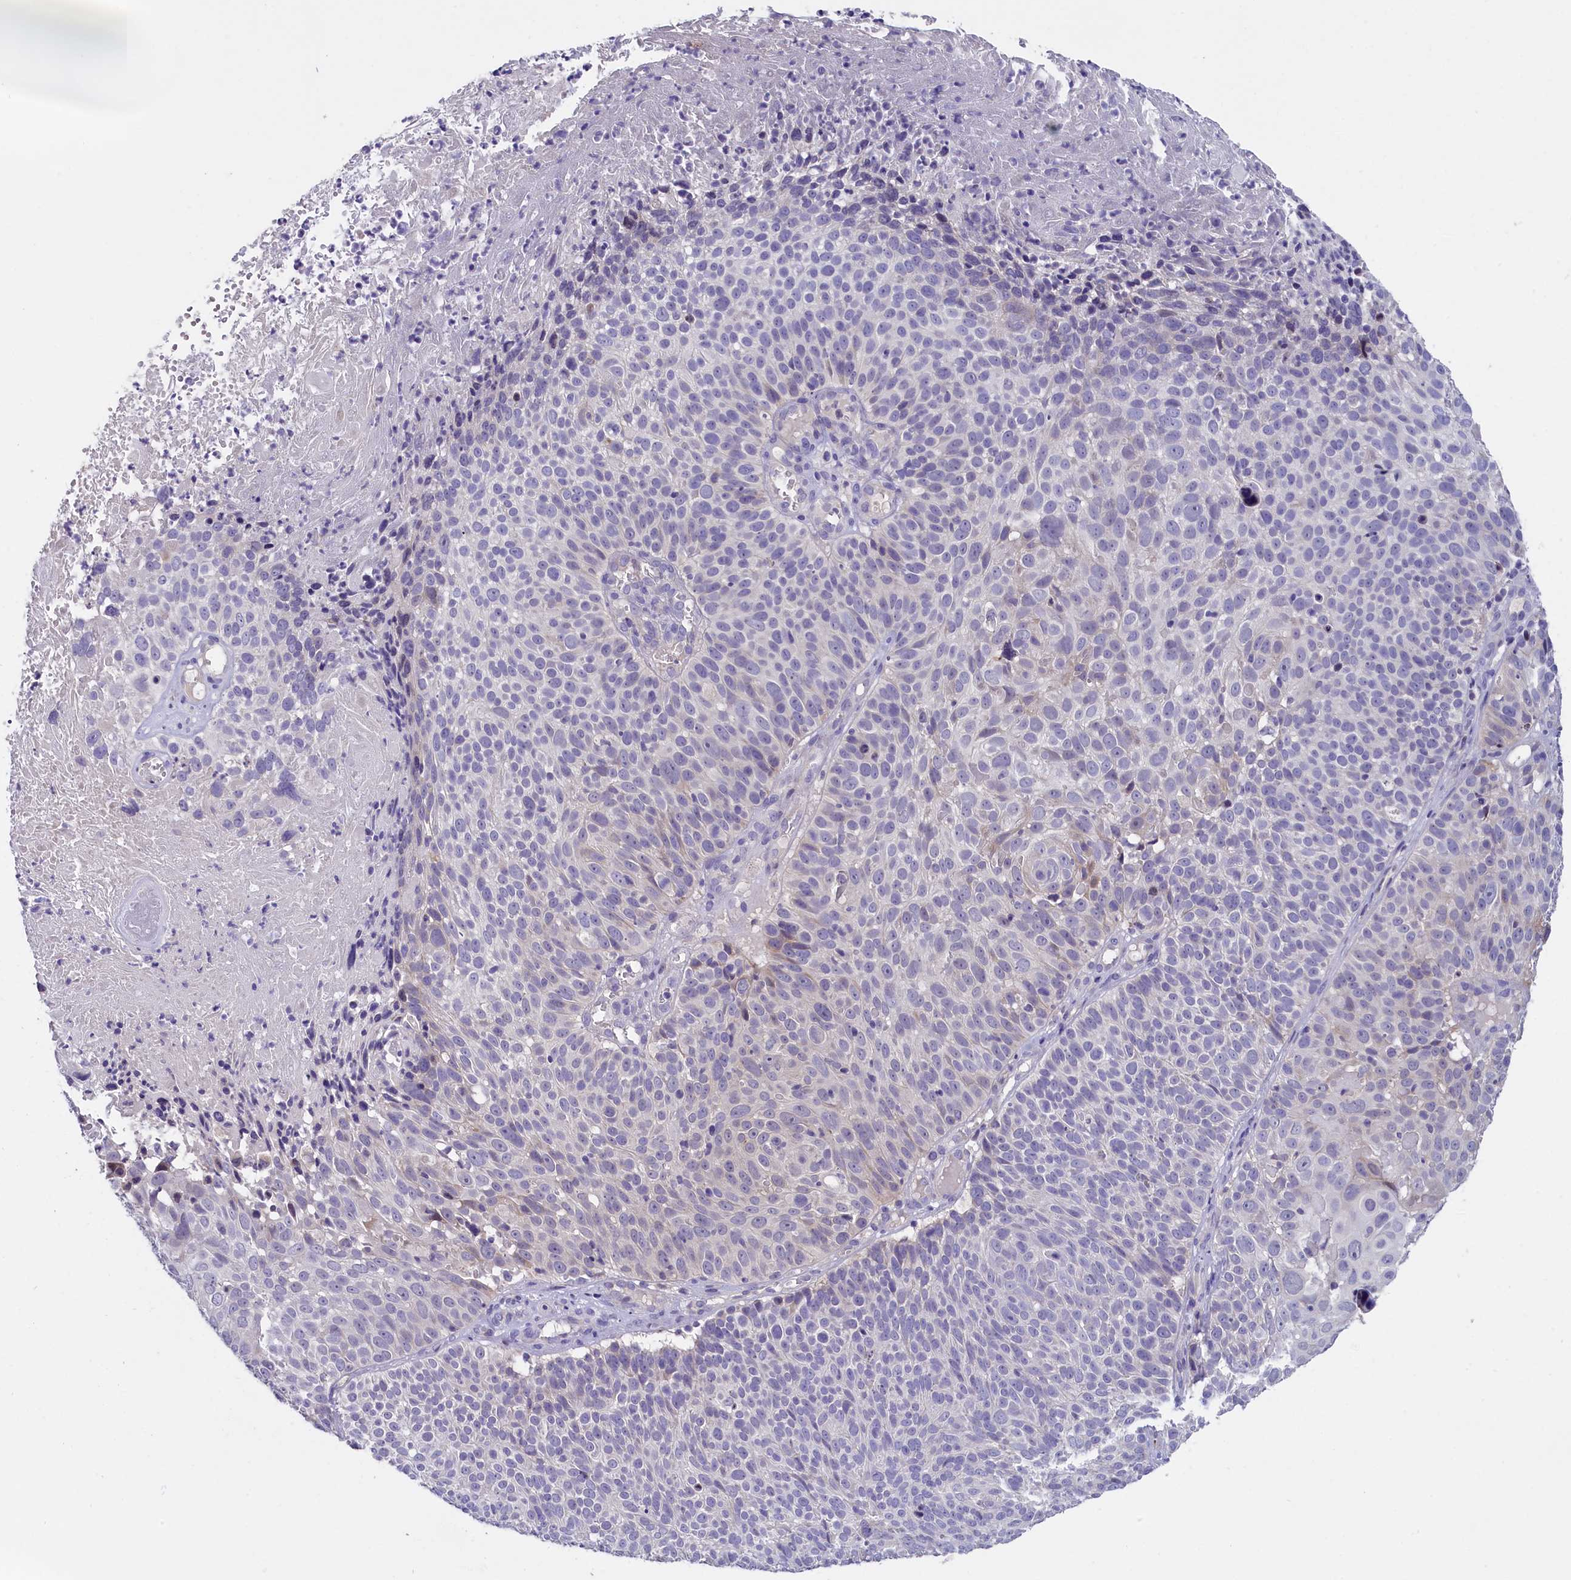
{"staining": {"intensity": "weak", "quantity": "<25%", "location": "cytoplasmic/membranous"}, "tissue": "cervical cancer", "cell_type": "Tumor cells", "image_type": "cancer", "snomed": [{"axis": "morphology", "description": "Squamous cell carcinoma, NOS"}, {"axis": "topography", "description": "Cervix"}], "caption": "The immunohistochemistry (IHC) histopathology image has no significant positivity in tumor cells of cervical squamous cell carcinoma tissue.", "gene": "ENPP6", "patient": {"sex": "female", "age": 74}}